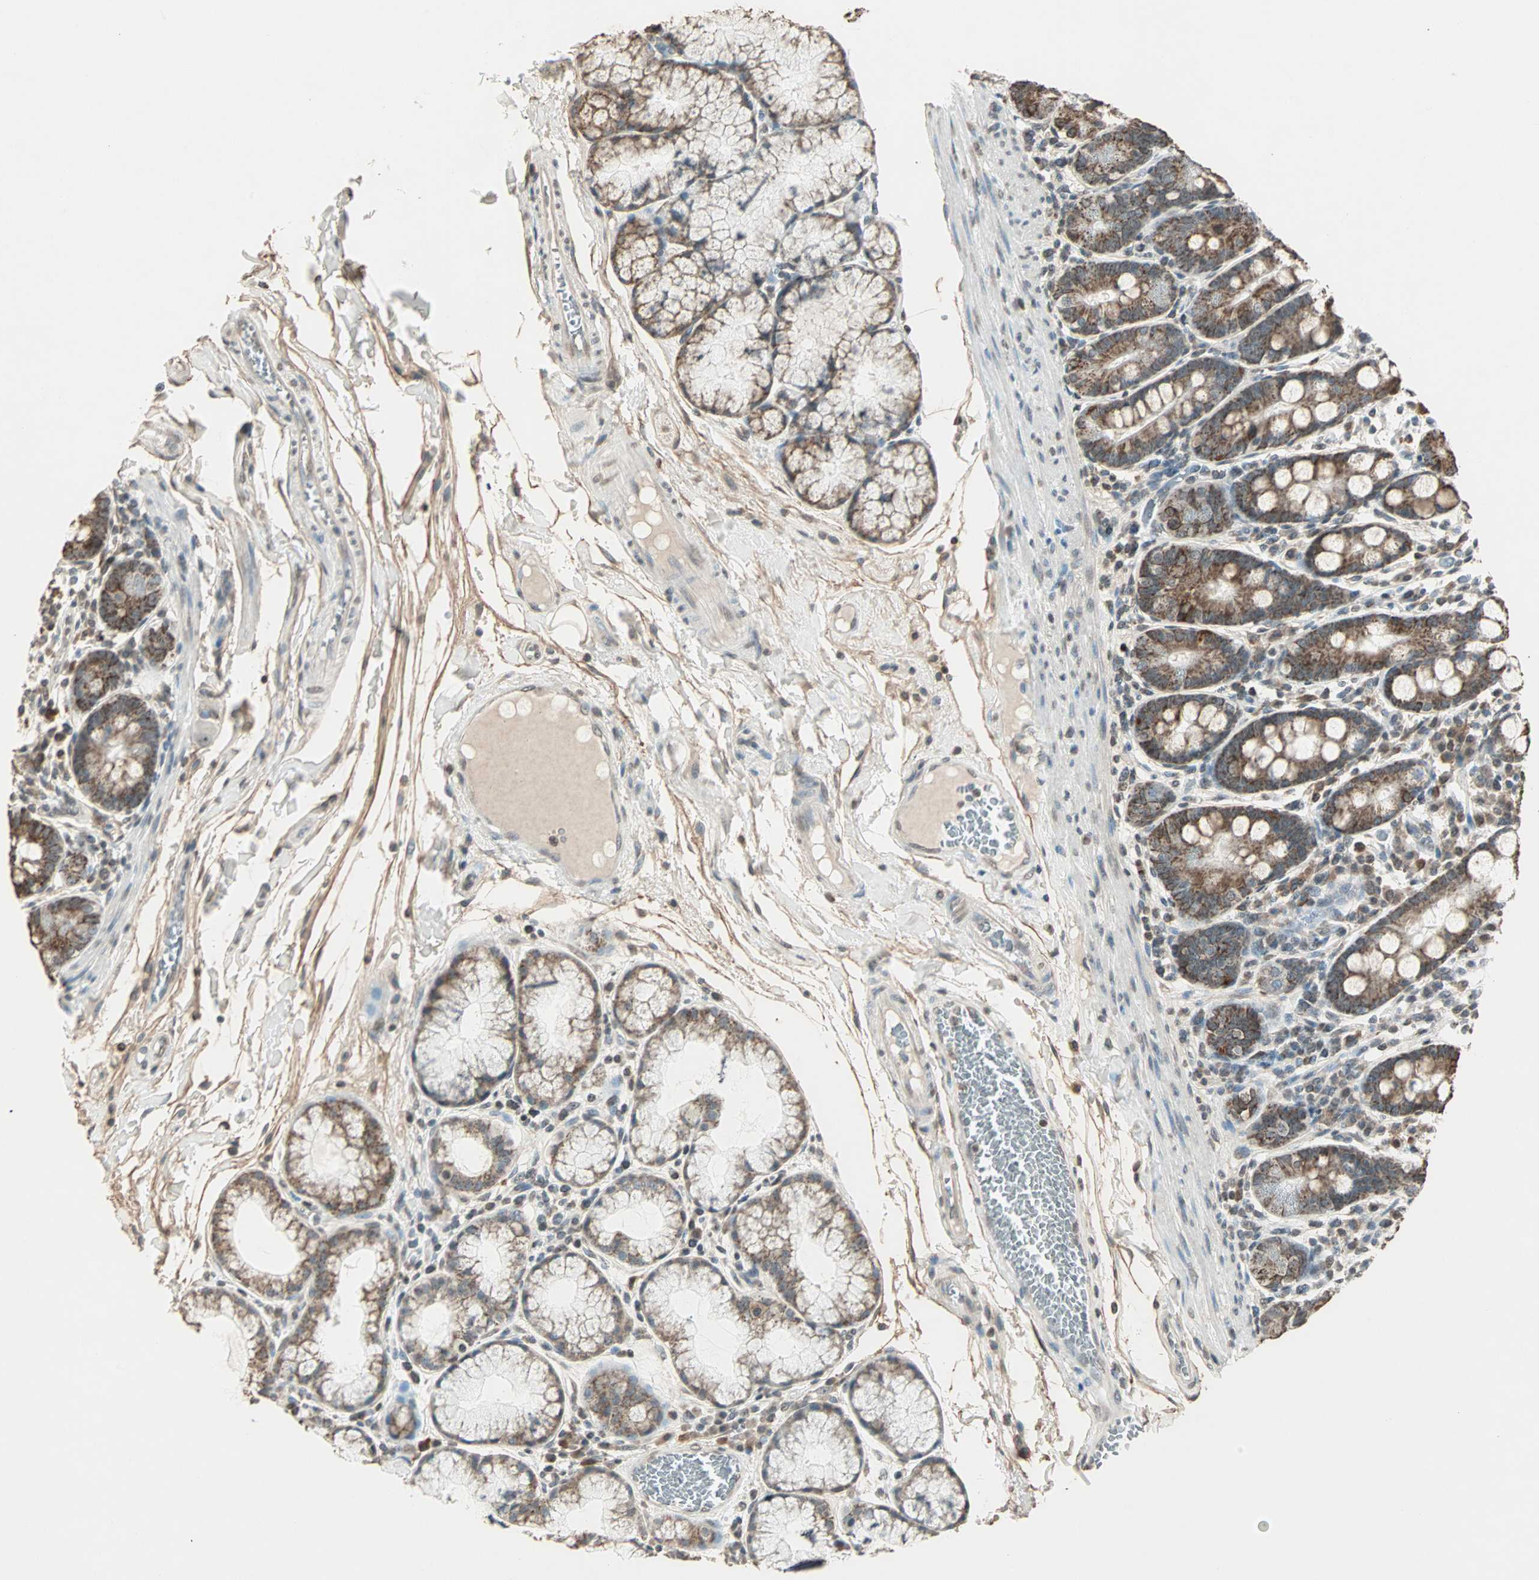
{"staining": {"intensity": "strong", "quantity": ">75%", "location": "cytoplasmic/membranous,nuclear"}, "tissue": "duodenum", "cell_type": "Glandular cells", "image_type": "normal", "snomed": [{"axis": "morphology", "description": "Normal tissue, NOS"}, {"axis": "topography", "description": "Duodenum"}], "caption": "Protein positivity by immunohistochemistry (IHC) reveals strong cytoplasmic/membranous,nuclear positivity in about >75% of glandular cells in benign duodenum.", "gene": "PRELID1", "patient": {"sex": "male", "age": 50}}